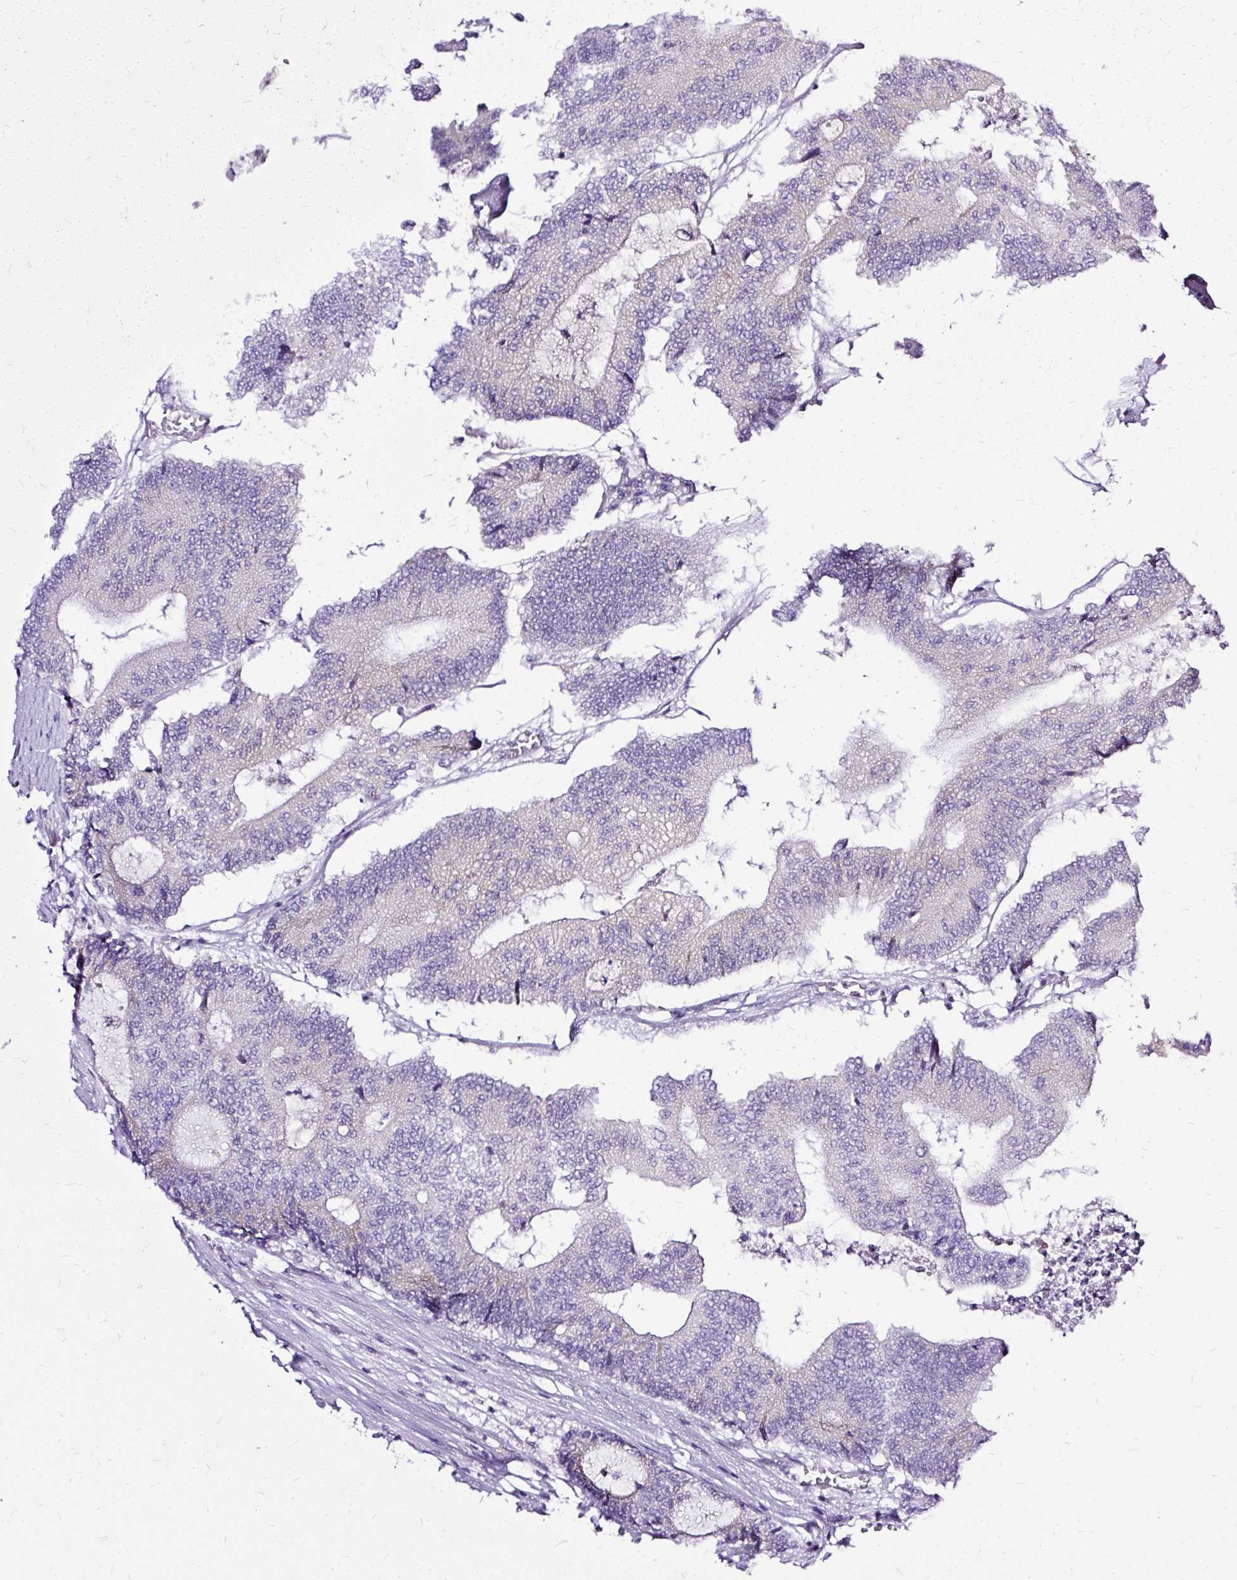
{"staining": {"intensity": "negative", "quantity": "none", "location": "none"}, "tissue": "colorectal cancer", "cell_type": "Tumor cells", "image_type": "cancer", "snomed": [{"axis": "morphology", "description": "Adenocarcinoma, NOS"}, {"axis": "topography", "description": "Colon"}], "caption": "Immunohistochemistry (IHC) photomicrograph of human adenocarcinoma (colorectal) stained for a protein (brown), which exhibits no expression in tumor cells.", "gene": "AMFR", "patient": {"sex": "female", "age": 84}}